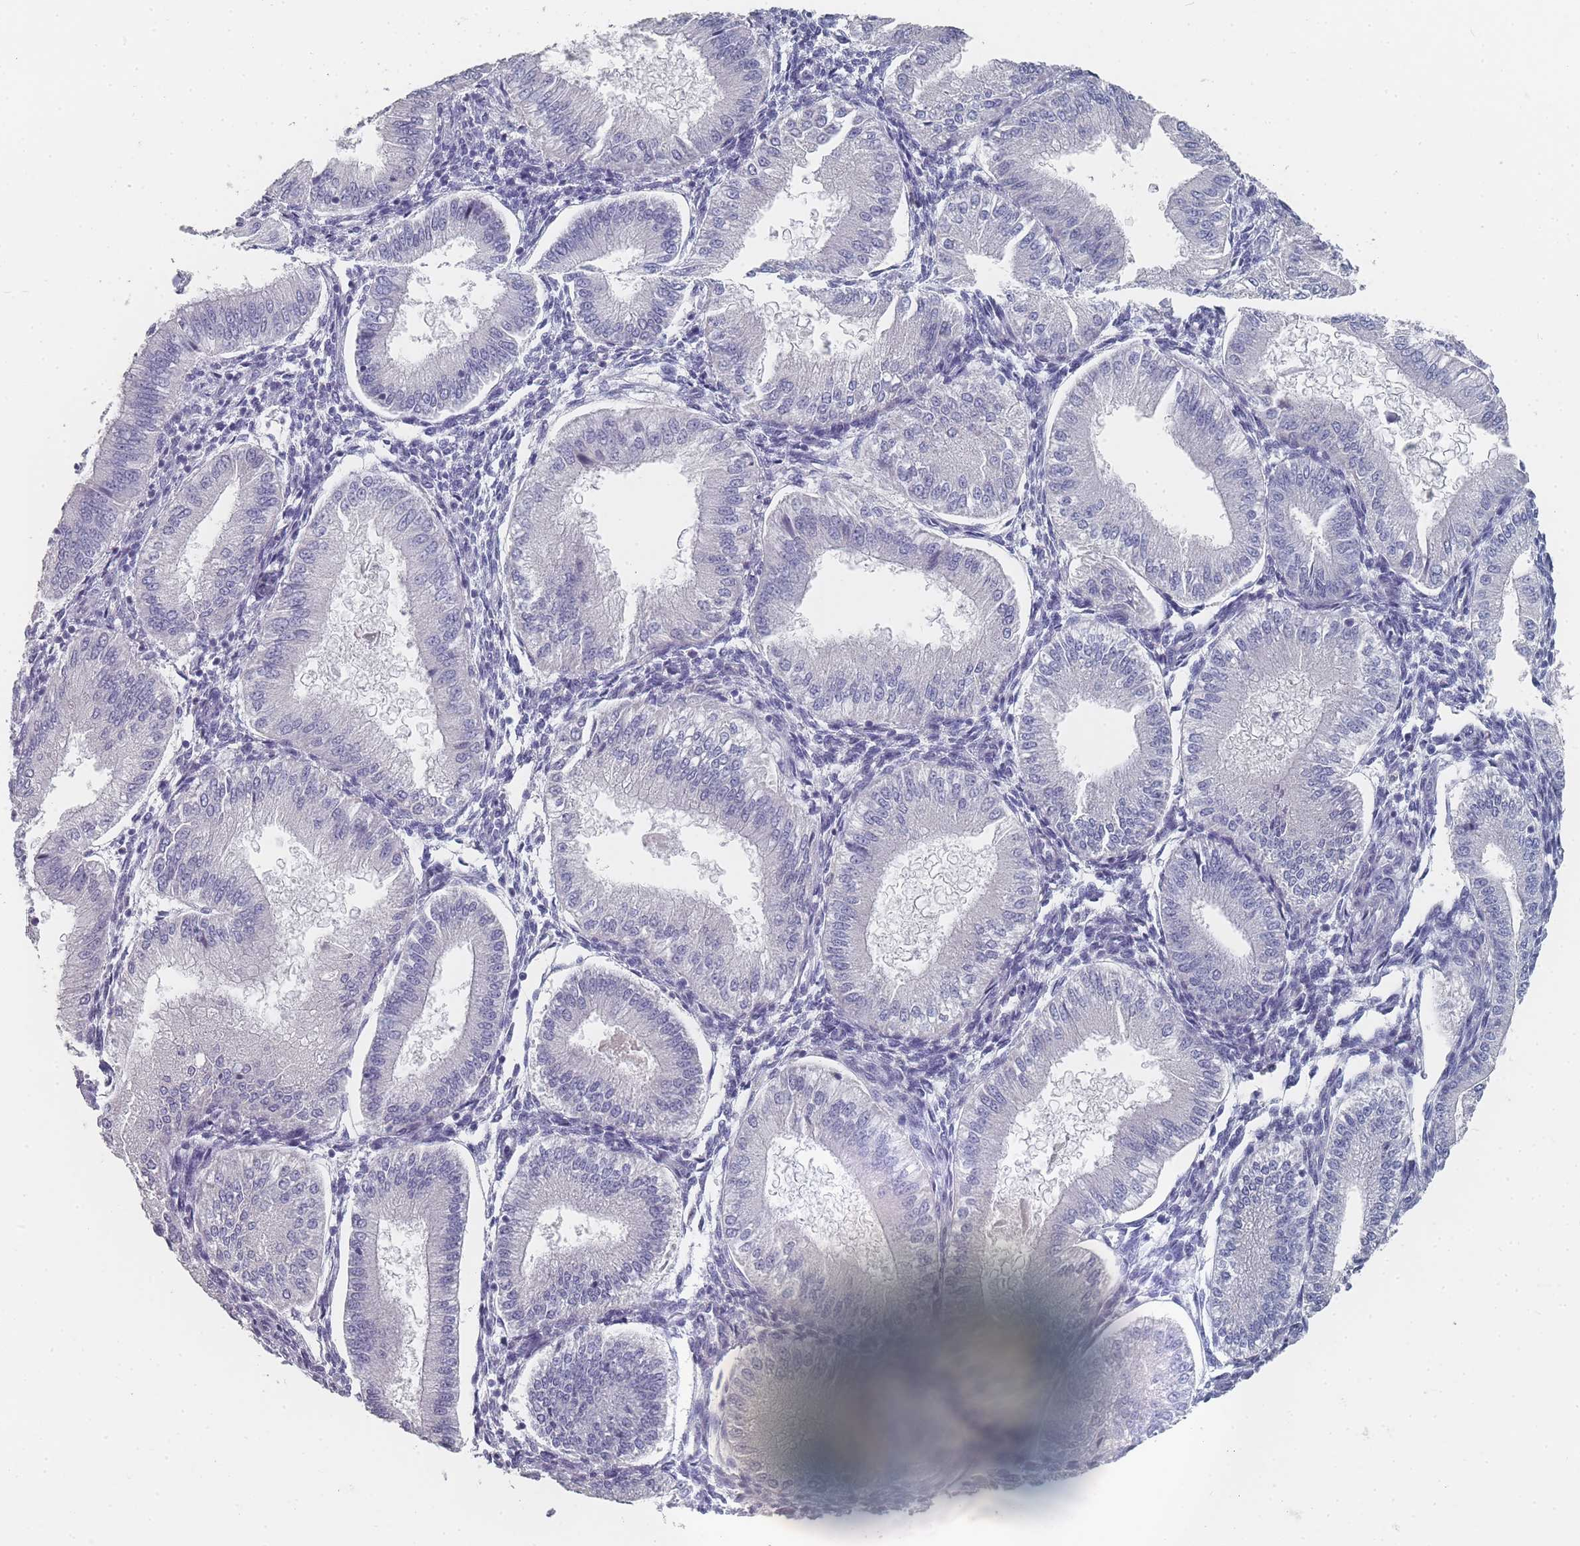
{"staining": {"intensity": "negative", "quantity": "none", "location": "none"}, "tissue": "endometrium", "cell_type": "Cells in endometrial stroma", "image_type": "normal", "snomed": [{"axis": "morphology", "description": "Normal tissue, NOS"}, {"axis": "topography", "description": "Endometrium"}], "caption": "IHC image of benign endometrium: human endometrium stained with DAB (3,3'-diaminobenzidine) reveals no significant protein staining in cells in endometrial stroma. (DAB immunohistochemistry with hematoxylin counter stain).", "gene": "SLC35E4", "patient": {"sex": "female", "age": 39}}